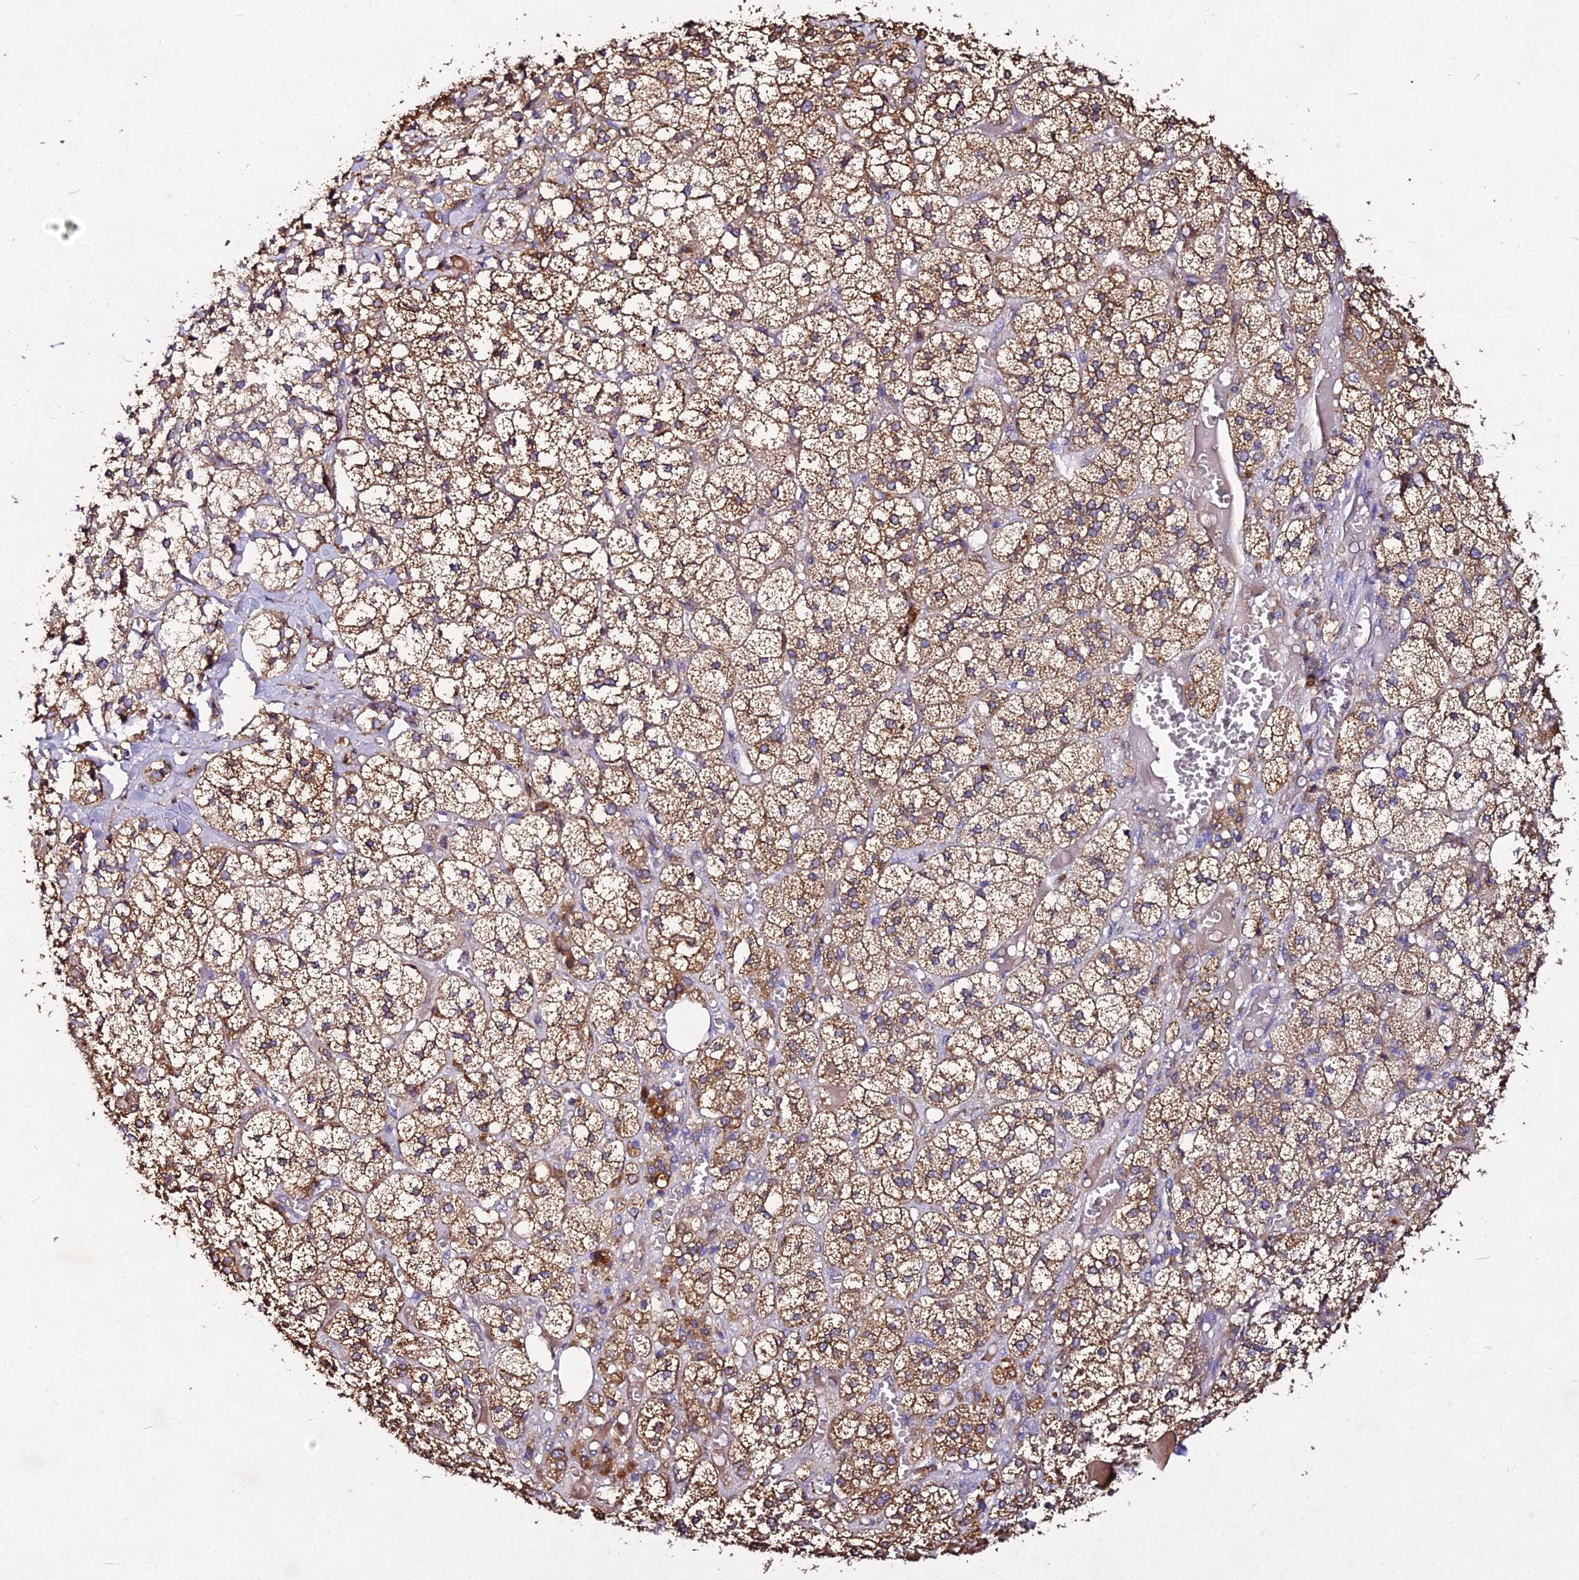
{"staining": {"intensity": "strong", "quantity": ">75%", "location": "cytoplasmic/membranous"}, "tissue": "adrenal gland", "cell_type": "Glandular cells", "image_type": "normal", "snomed": [{"axis": "morphology", "description": "Normal tissue, NOS"}, {"axis": "topography", "description": "Adrenal gland"}], "caption": "Immunohistochemistry (IHC) (DAB) staining of normal adrenal gland exhibits strong cytoplasmic/membranous protein staining in about >75% of glandular cells.", "gene": "AP3M1", "patient": {"sex": "female", "age": 61}}